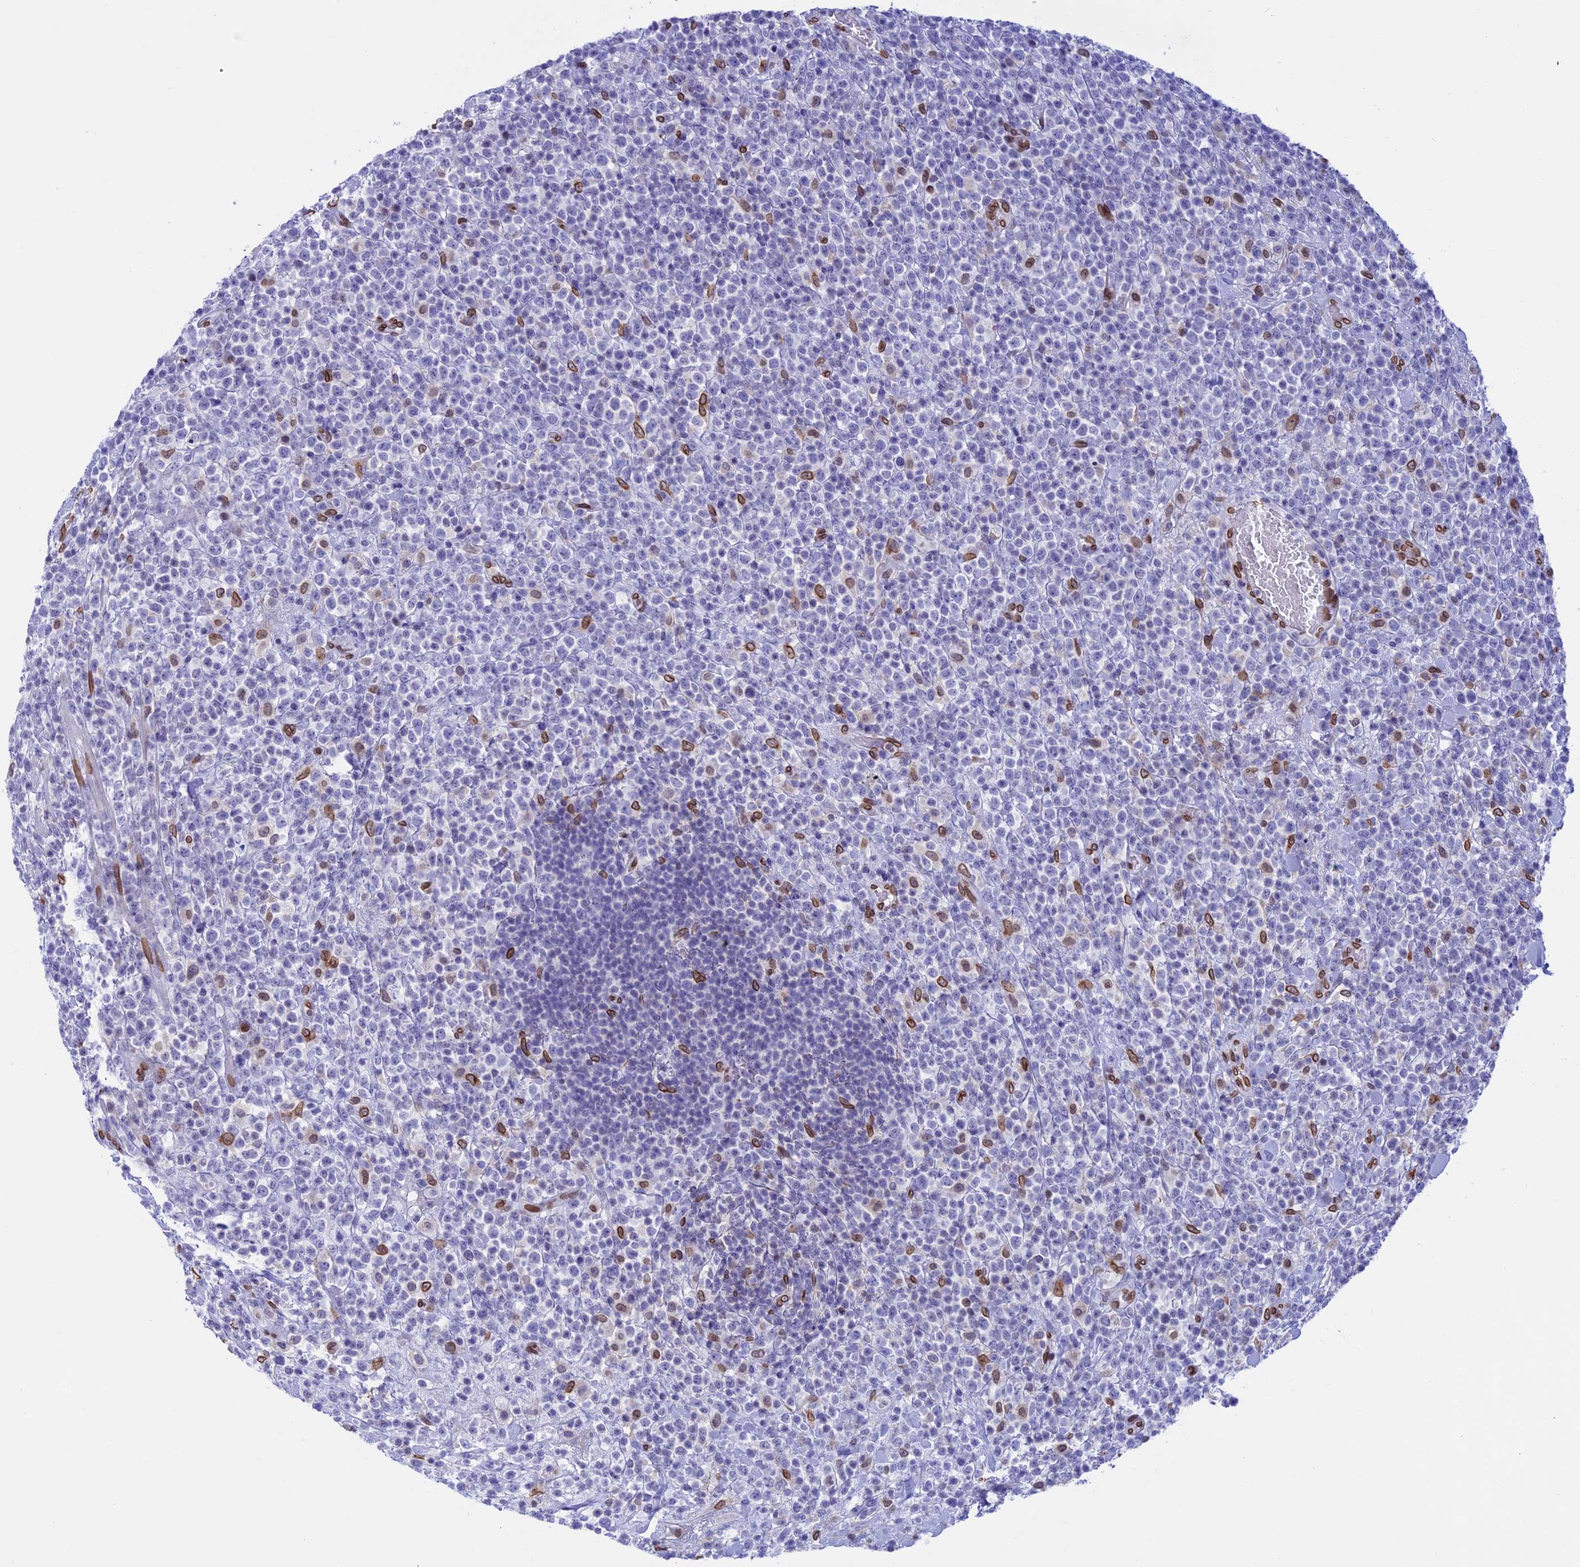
{"staining": {"intensity": "negative", "quantity": "none", "location": "none"}, "tissue": "lymphoma", "cell_type": "Tumor cells", "image_type": "cancer", "snomed": [{"axis": "morphology", "description": "Malignant lymphoma, non-Hodgkin's type, High grade"}, {"axis": "topography", "description": "Colon"}], "caption": "Human lymphoma stained for a protein using IHC reveals no positivity in tumor cells.", "gene": "TMPRSS7", "patient": {"sex": "female", "age": 53}}